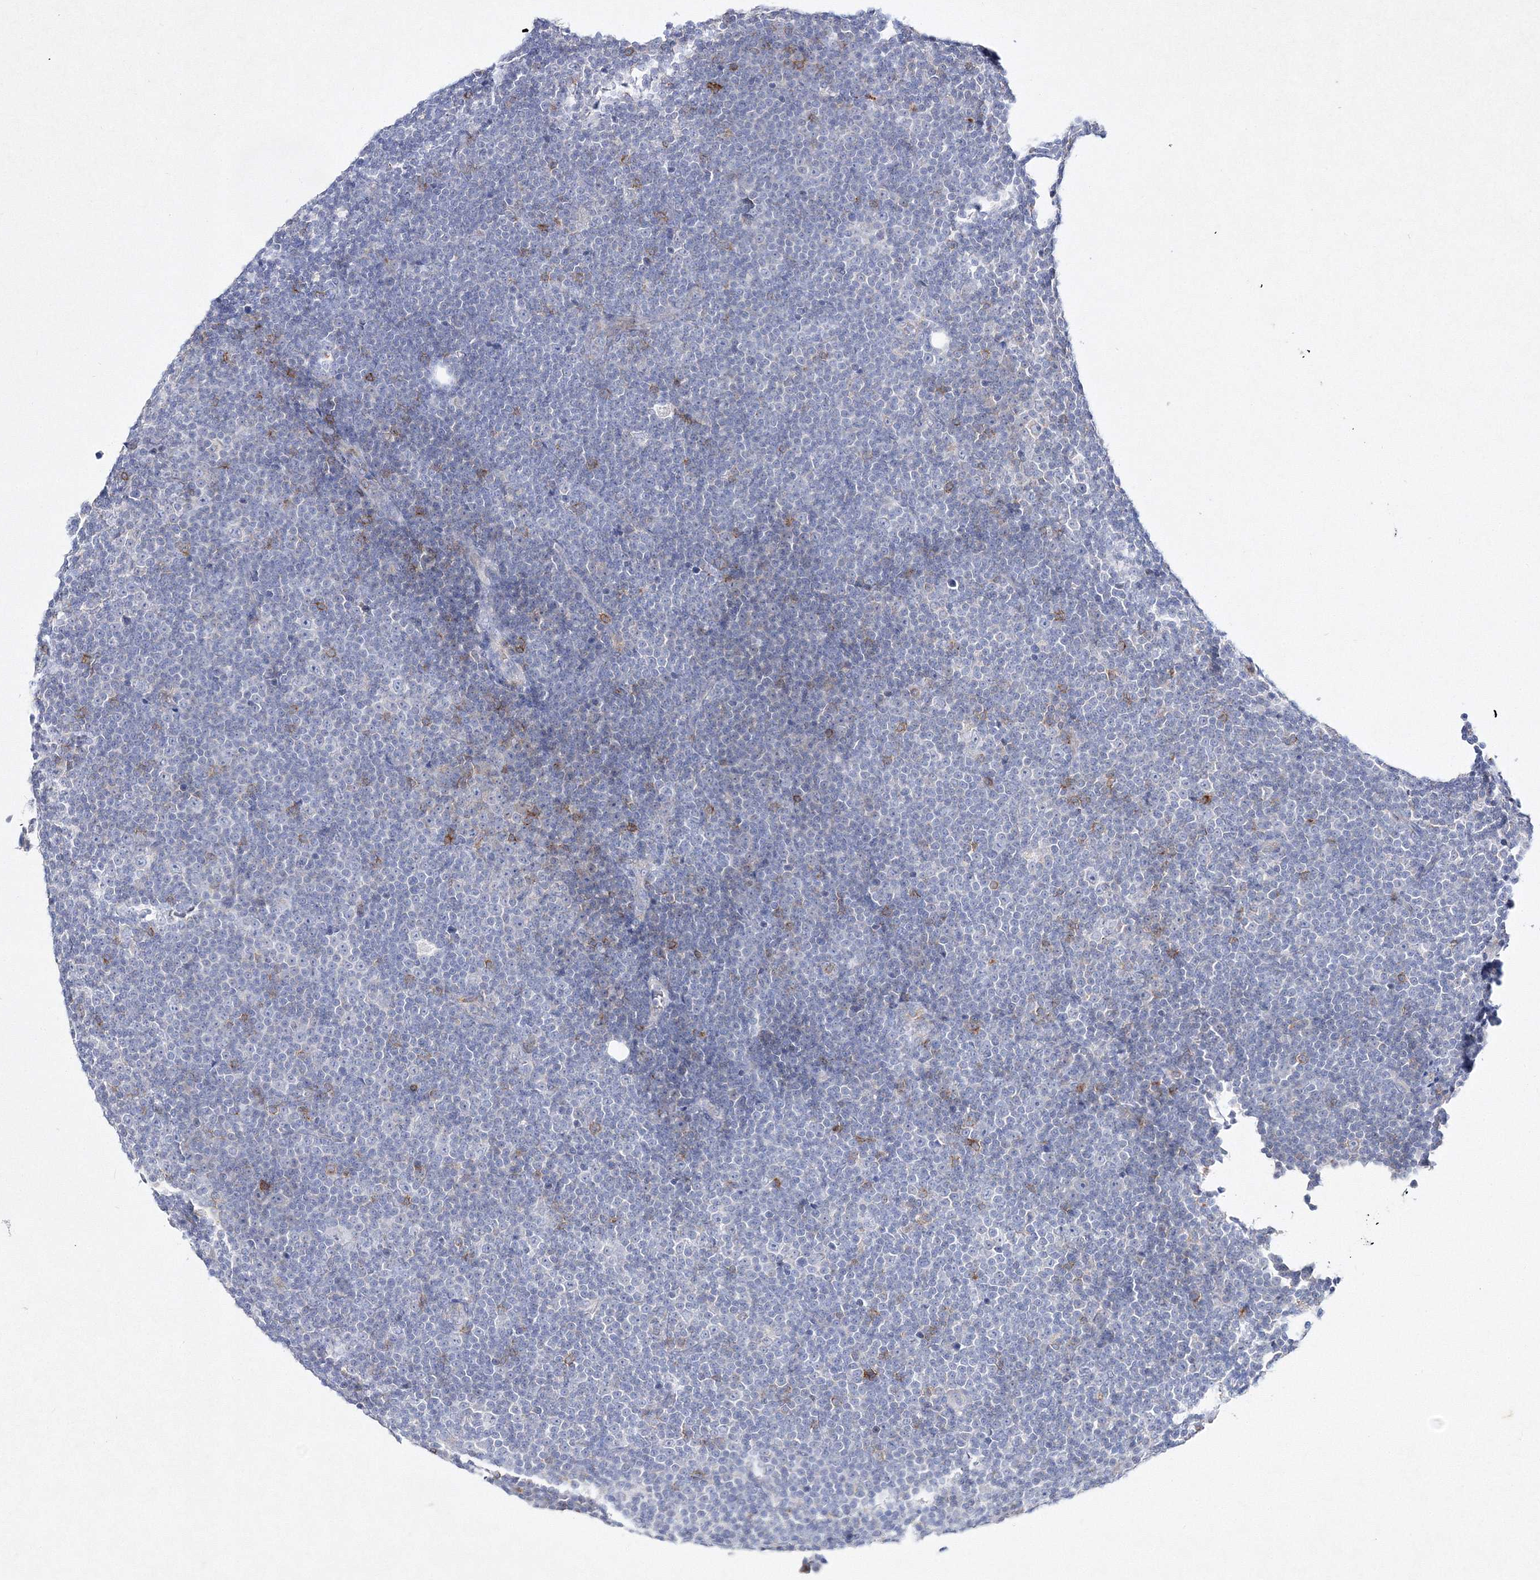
{"staining": {"intensity": "negative", "quantity": "none", "location": "none"}, "tissue": "lymphoma", "cell_type": "Tumor cells", "image_type": "cancer", "snomed": [{"axis": "morphology", "description": "Malignant lymphoma, non-Hodgkin's type, Low grade"}, {"axis": "topography", "description": "Lymph node"}], "caption": "Protein analysis of lymphoma shows no significant positivity in tumor cells. (Immunohistochemistry (ihc), brightfield microscopy, high magnification).", "gene": "HCST", "patient": {"sex": "female", "age": 67}}